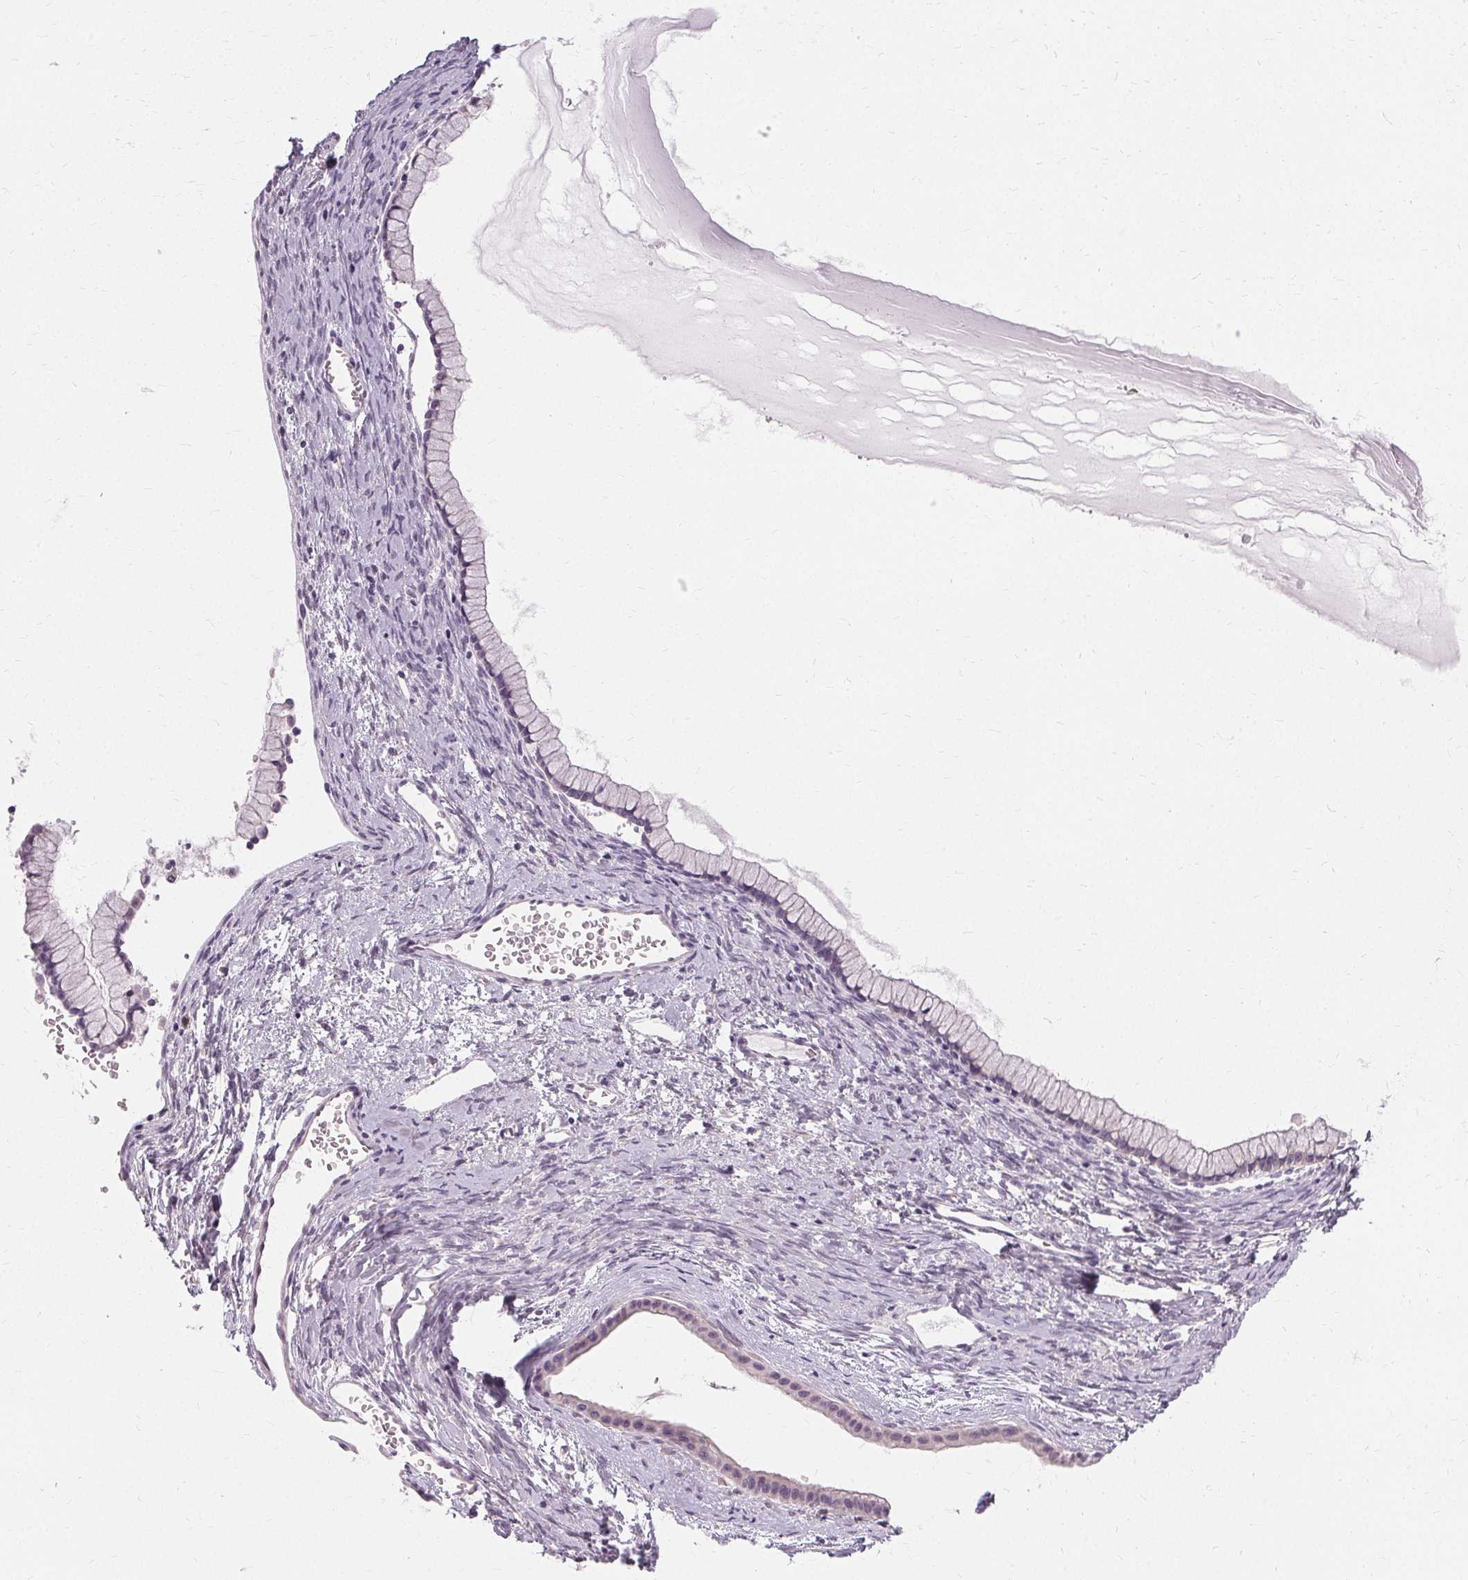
{"staining": {"intensity": "negative", "quantity": "none", "location": "none"}, "tissue": "ovarian cancer", "cell_type": "Tumor cells", "image_type": "cancer", "snomed": [{"axis": "morphology", "description": "Cystadenocarcinoma, mucinous, NOS"}, {"axis": "topography", "description": "Ovary"}], "caption": "IHC micrograph of neoplastic tissue: ovarian cancer stained with DAB demonstrates no significant protein staining in tumor cells.", "gene": "FCRL3", "patient": {"sex": "female", "age": 41}}